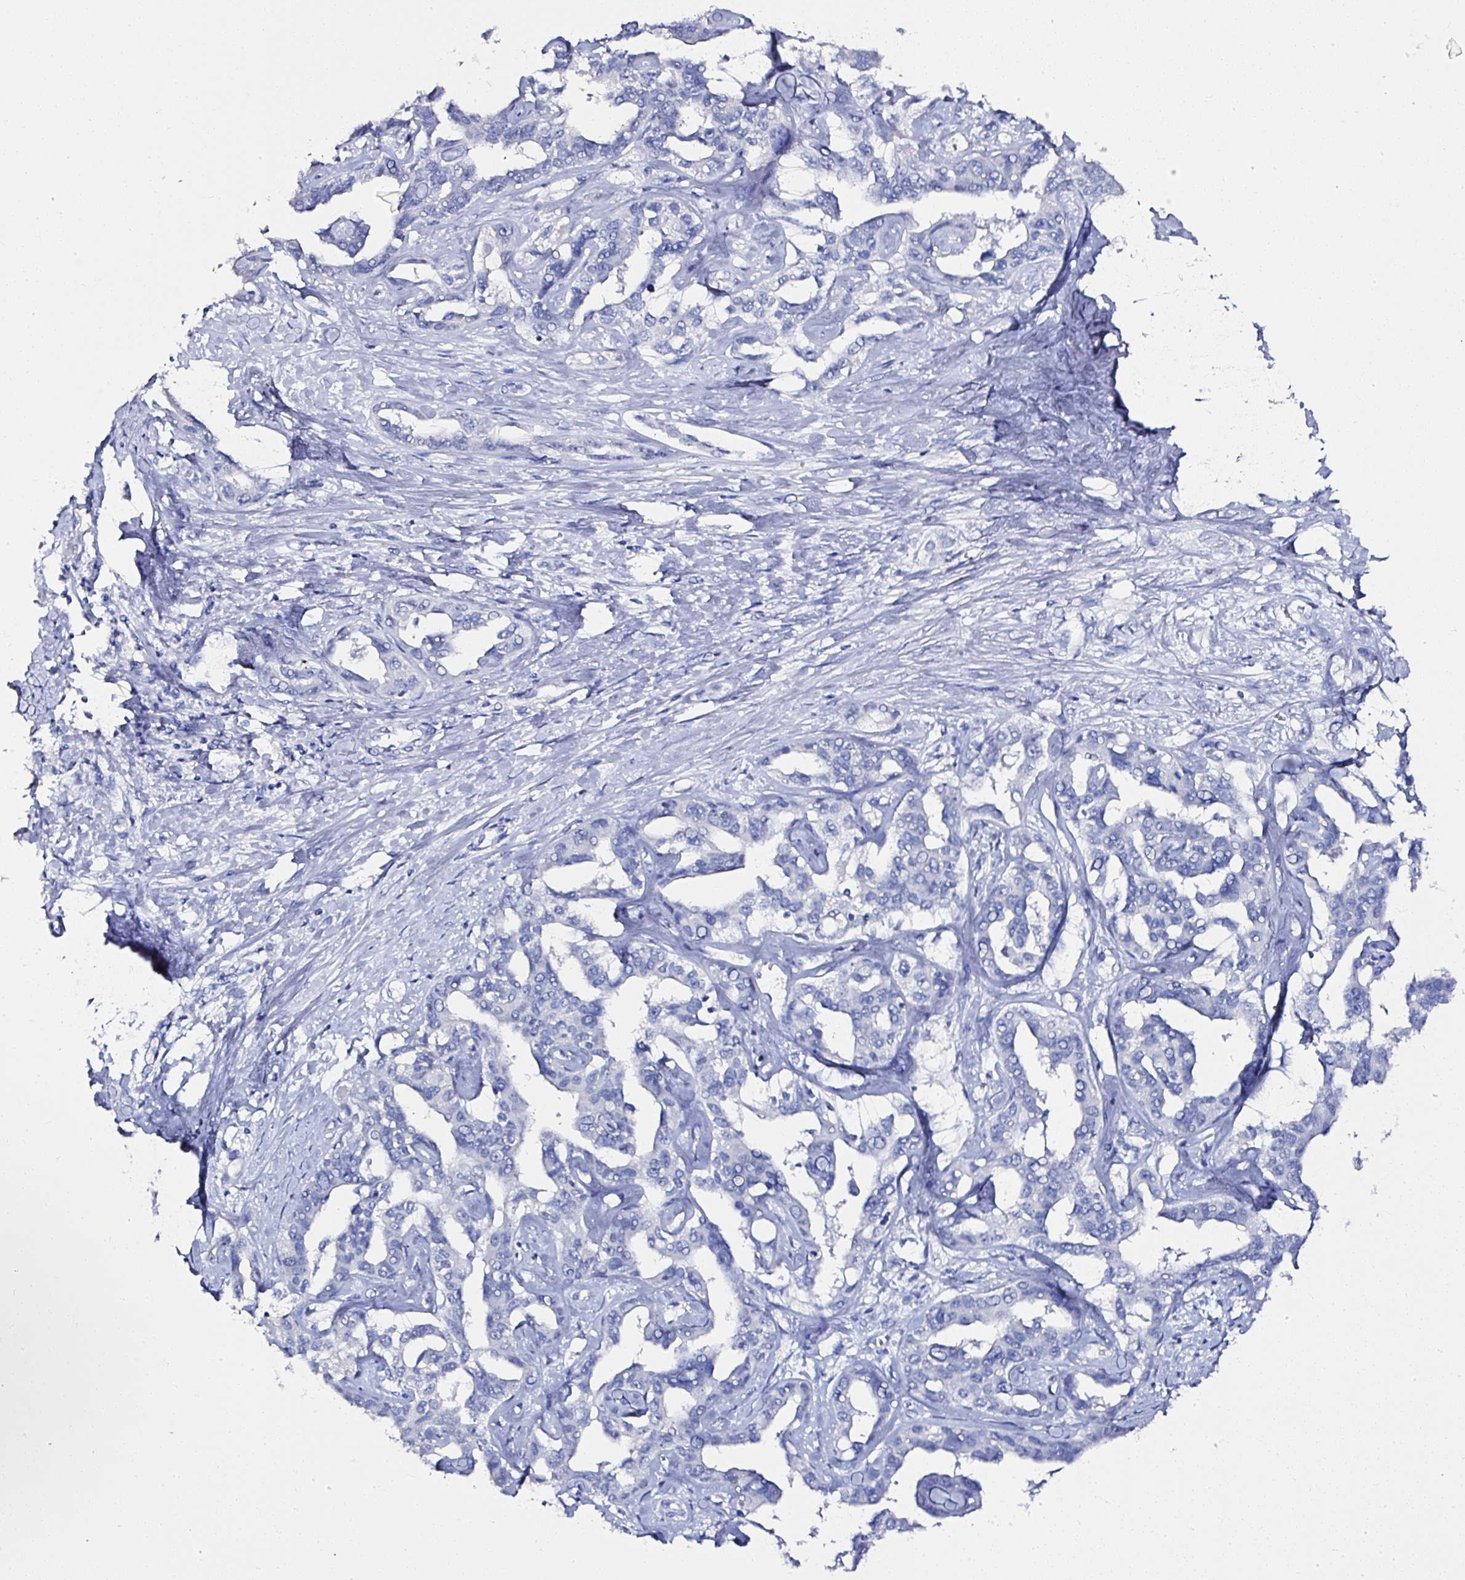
{"staining": {"intensity": "negative", "quantity": "none", "location": "none"}, "tissue": "liver cancer", "cell_type": "Tumor cells", "image_type": "cancer", "snomed": [{"axis": "morphology", "description": "Cholangiocarcinoma"}, {"axis": "topography", "description": "Liver"}], "caption": "DAB (3,3'-diaminobenzidine) immunohistochemical staining of liver cholangiocarcinoma reveals no significant expression in tumor cells.", "gene": "ATP2A1", "patient": {"sex": "male", "age": 59}}